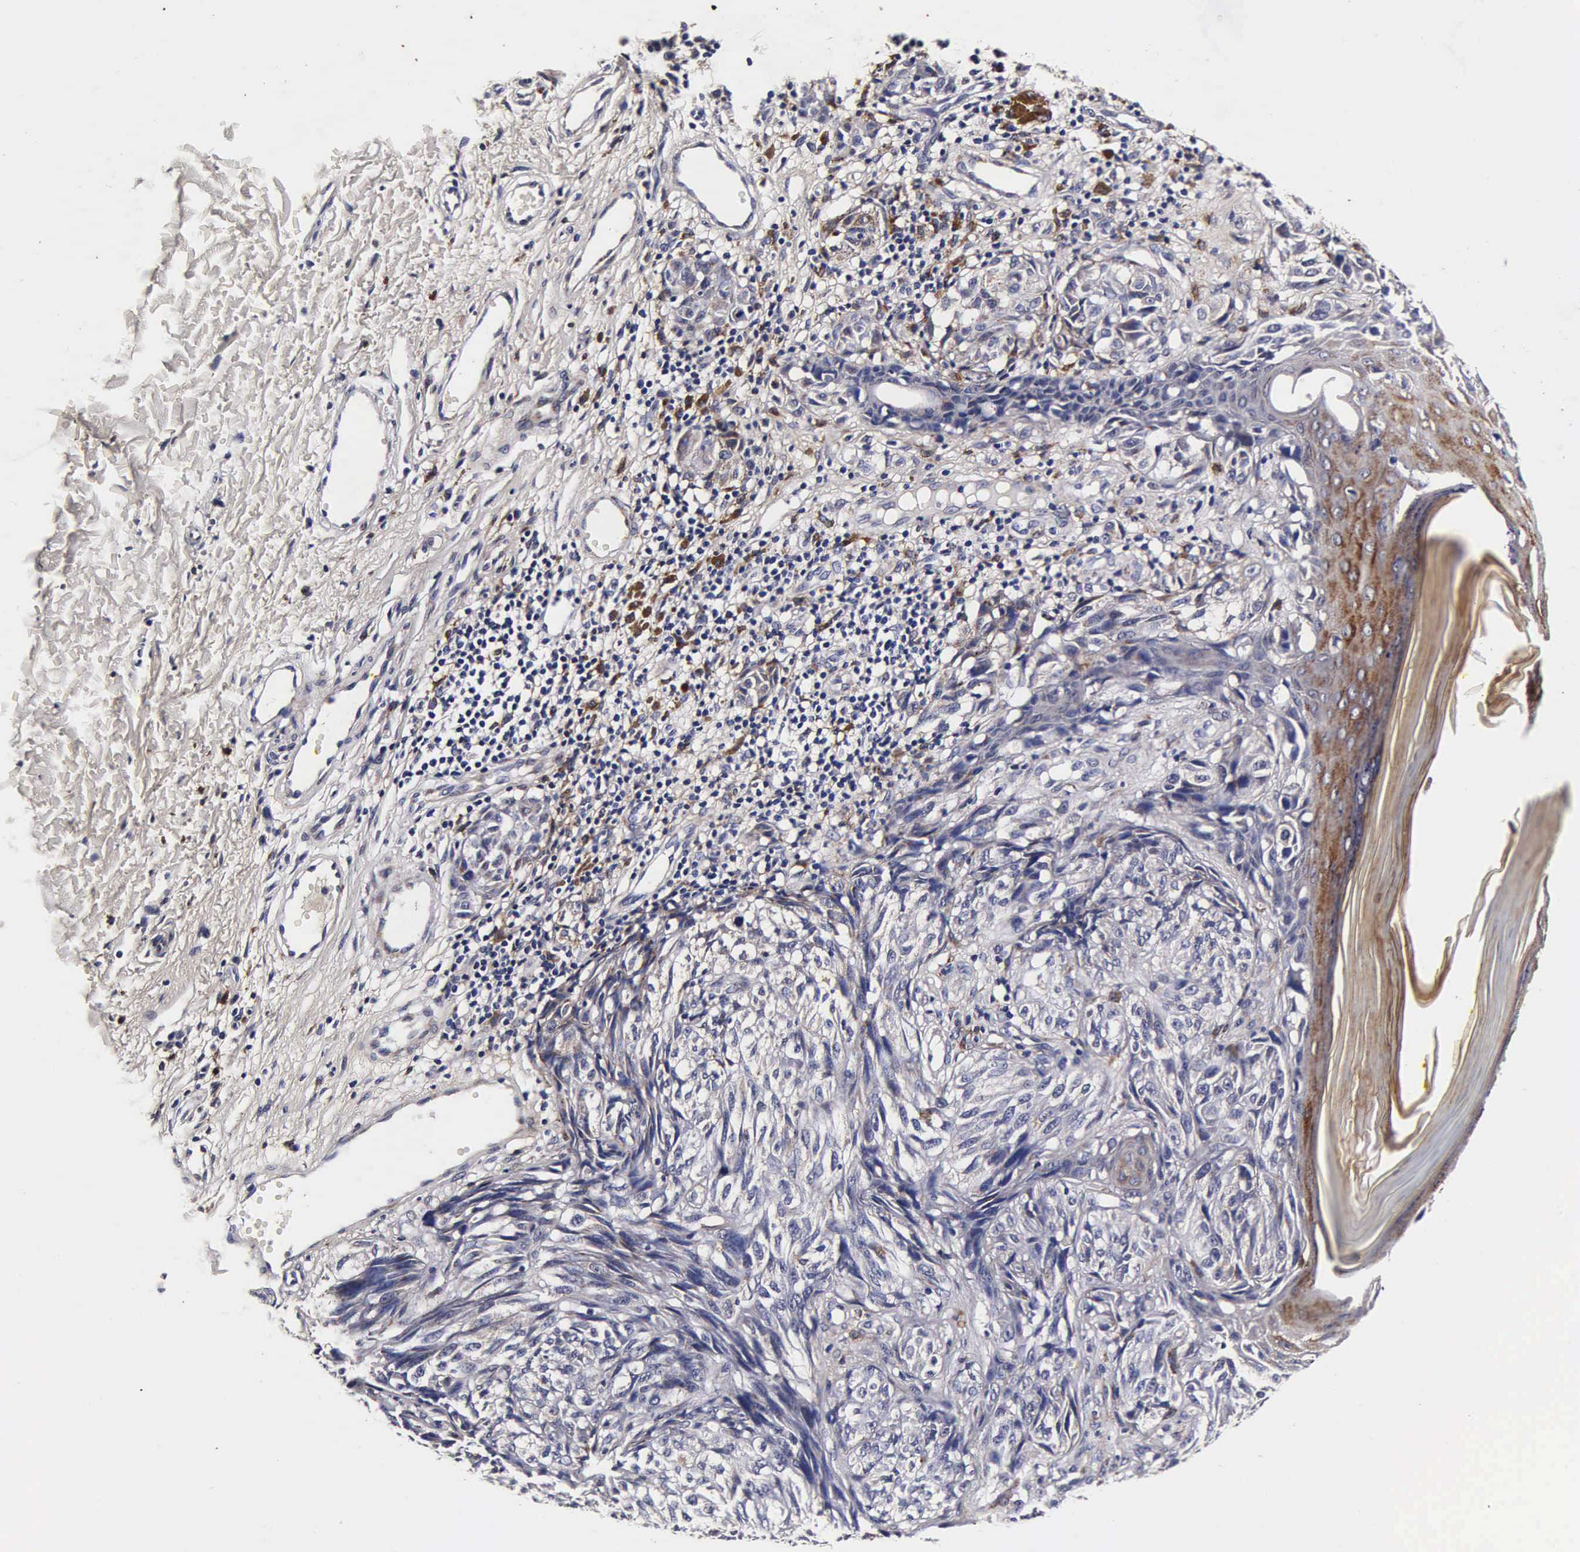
{"staining": {"intensity": "negative", "quantity": "none", "location": "none"}, "tissue": "melanoma", "cell_type": "Tumor cells", "image_type": "cancer", "snomed": [{"axis": "morphology", "description": "Malignant melanoma, NOS"}, {"axis": "topography", "description": "Skin"}], "caption": "Immunohistochemistry micrograph of malignant melanoma stained for a protein (brown), which displays no expression in tumor cells.", "gene": "CST3", "patient": {"sex": "male", "age": 67}}